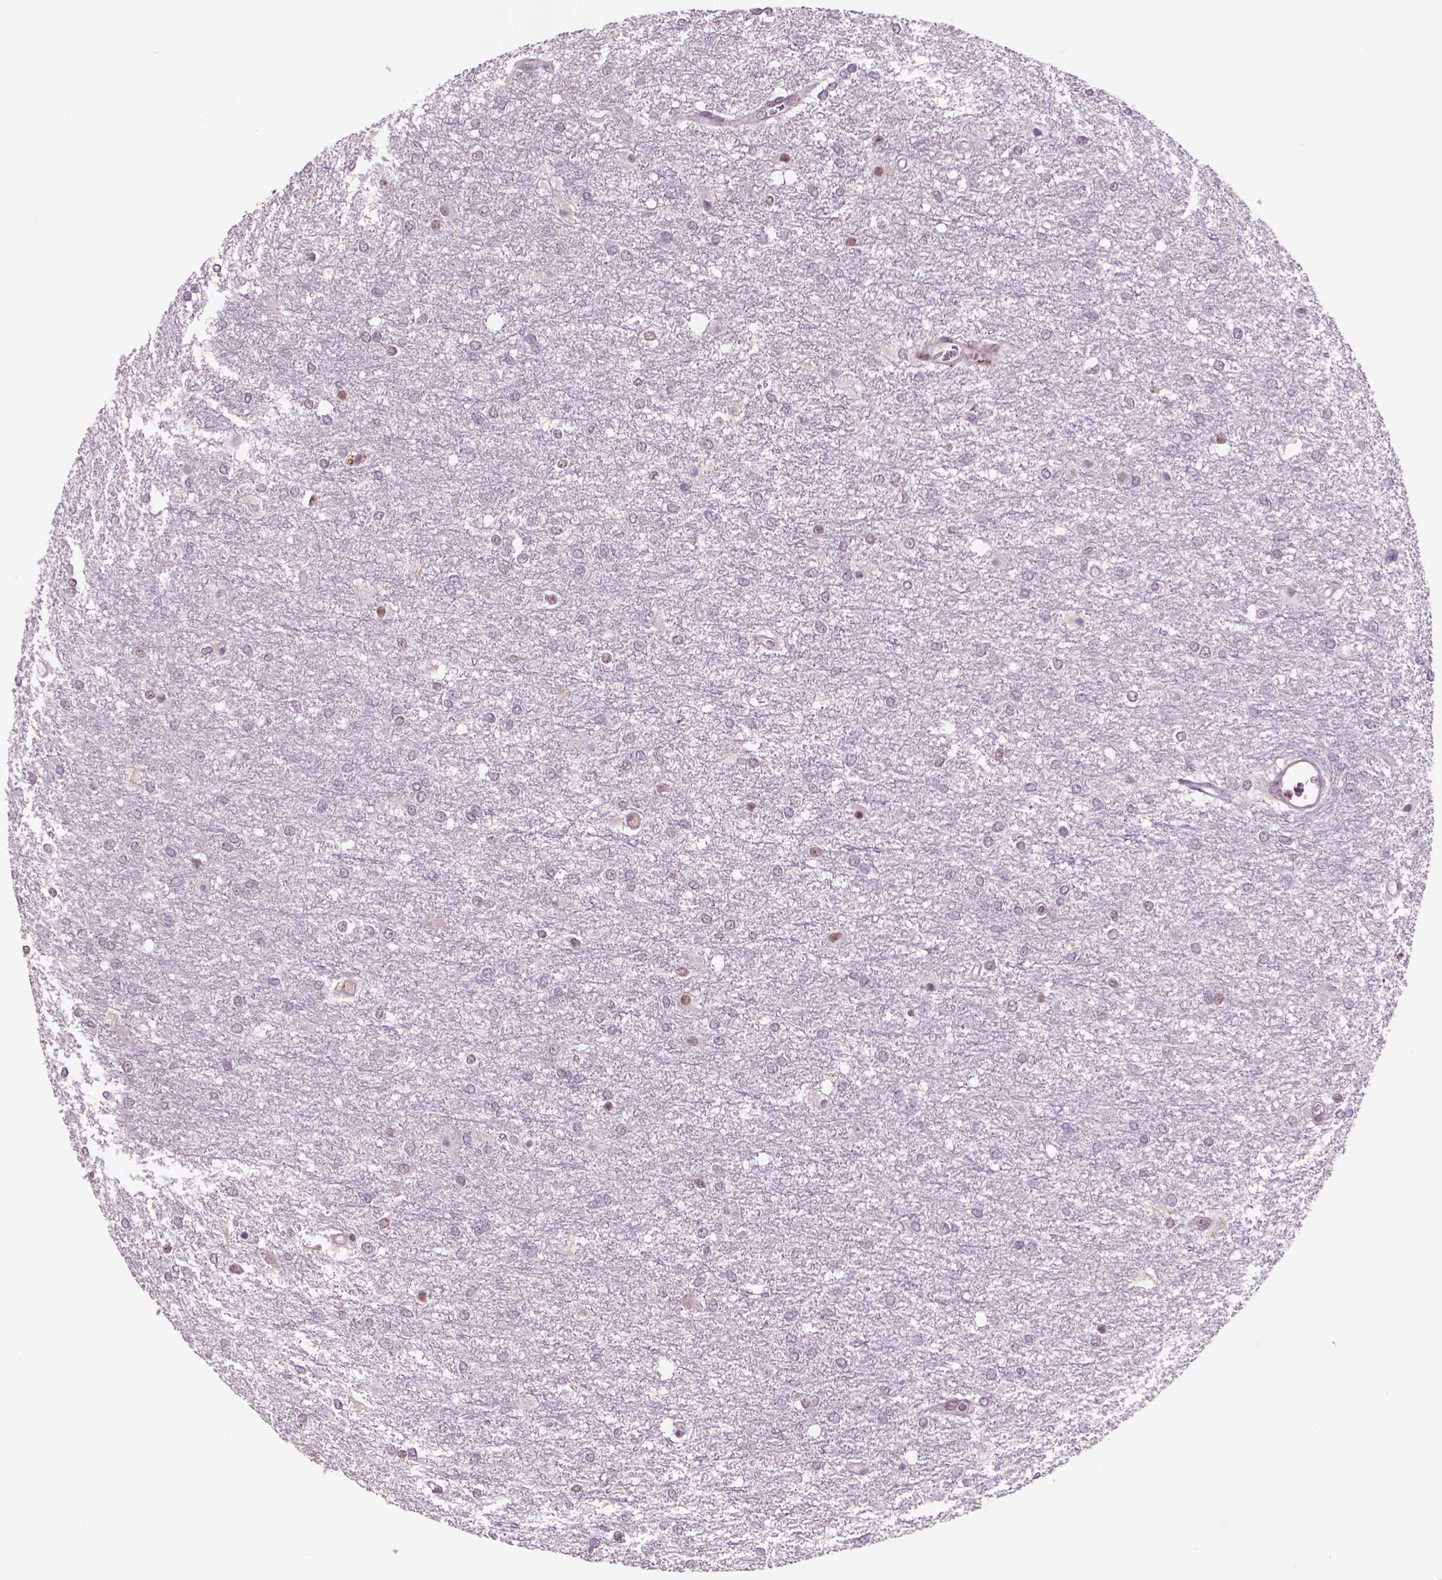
{"staining": {"intensity": "moderate", "quantity": "<25%", "location": "nuclear"}, "tissue": "glioma", "cell_type": "Tumor cells", "image_type": "cancer", "snomed": [{"axis": "morphology", "description": "Glioma, malignant, High grade"}, {"axis": "topography", "description": "Brain"}], "caption": "A brown stain labels moderate nuclear positivity of a protein in human malignant glioma (high-grade) tumor cells.", "gene": "CTR9", "patient": {"sex": "female", "age": 61}}